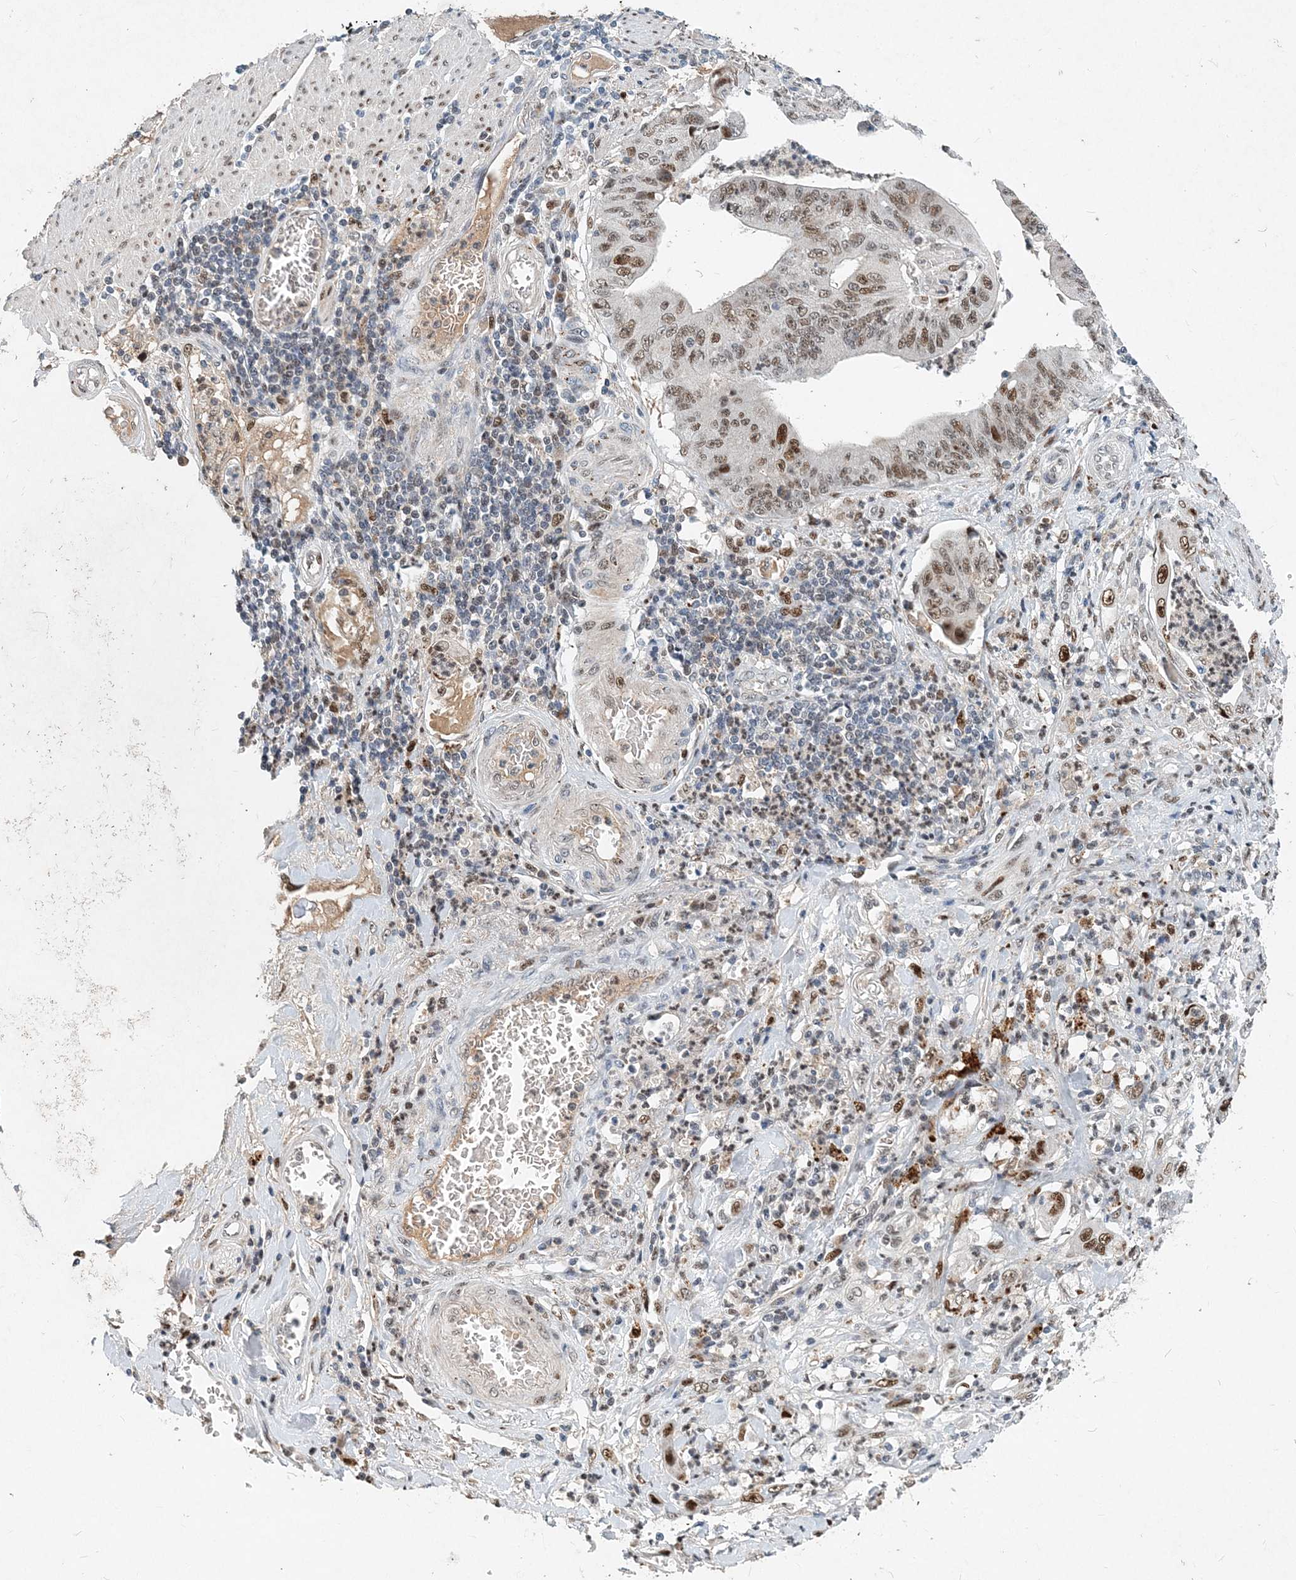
{"staining": {"intensity": "moderate", "quantity": "25%-75%", "location": "nuclear"}, "tissue": "stomach cancer", "cell_type": "Tumor cells", "image_type": "cancer", "snomed": [{"axis": "morphology", "description": "Adenocarcinoma, NOS"}, {"axis": "topography", "description": "Stomach"}], "caption": "Immunohistochemistry histopathology image of stomach cancer (adenocarcinoma) stained for a protein (brown), which demonstrates medium levels of moderate nuclear expression in about 25%-75% of tumor cells.", "gene": "KPNA4", "patient": {"sex": "female", "age": 73}}